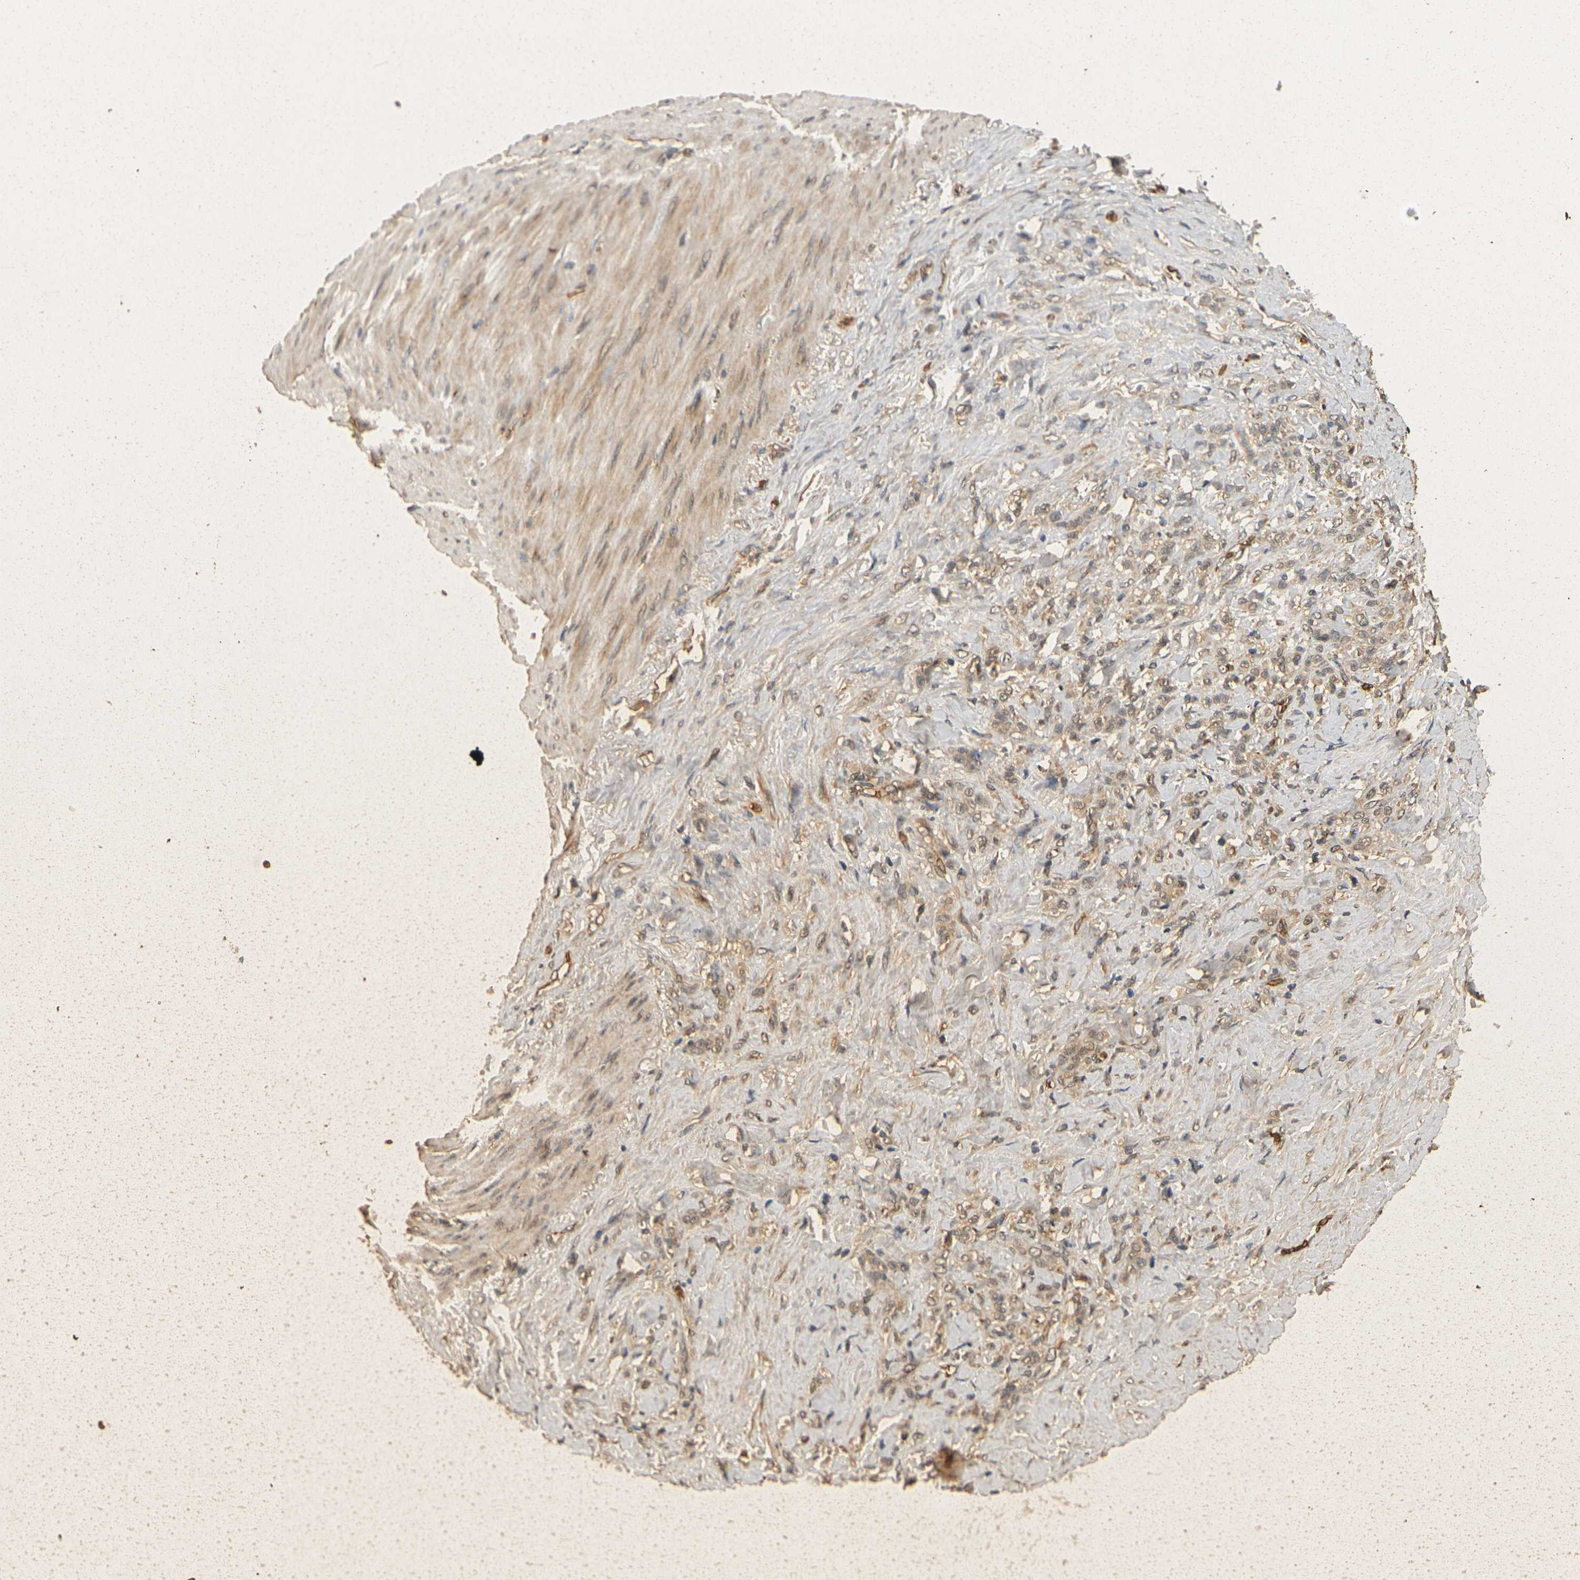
{"staining": {"intensity": "weak", "quantity": "25%-75%", "location": "cytoplasmic/membranous"}, "tissue": "stomach cancer", "cell_type": "Tumor cells", "image_type": "cancer", "snomed": [{"axis": "morphology", "description": "Adenocarcinoma, NOS"}, {"axis": "topography", "description": "Stomach"}], "caption": "Stomach adenocarcinoma stained with immunohistochemistry (IHC) demonstrates weak cytoplasmic/membranous staining in about 25%-75% of tumor cells.", "gene": "MEGF9", "patient": {"sex": "male", "age": 82}}